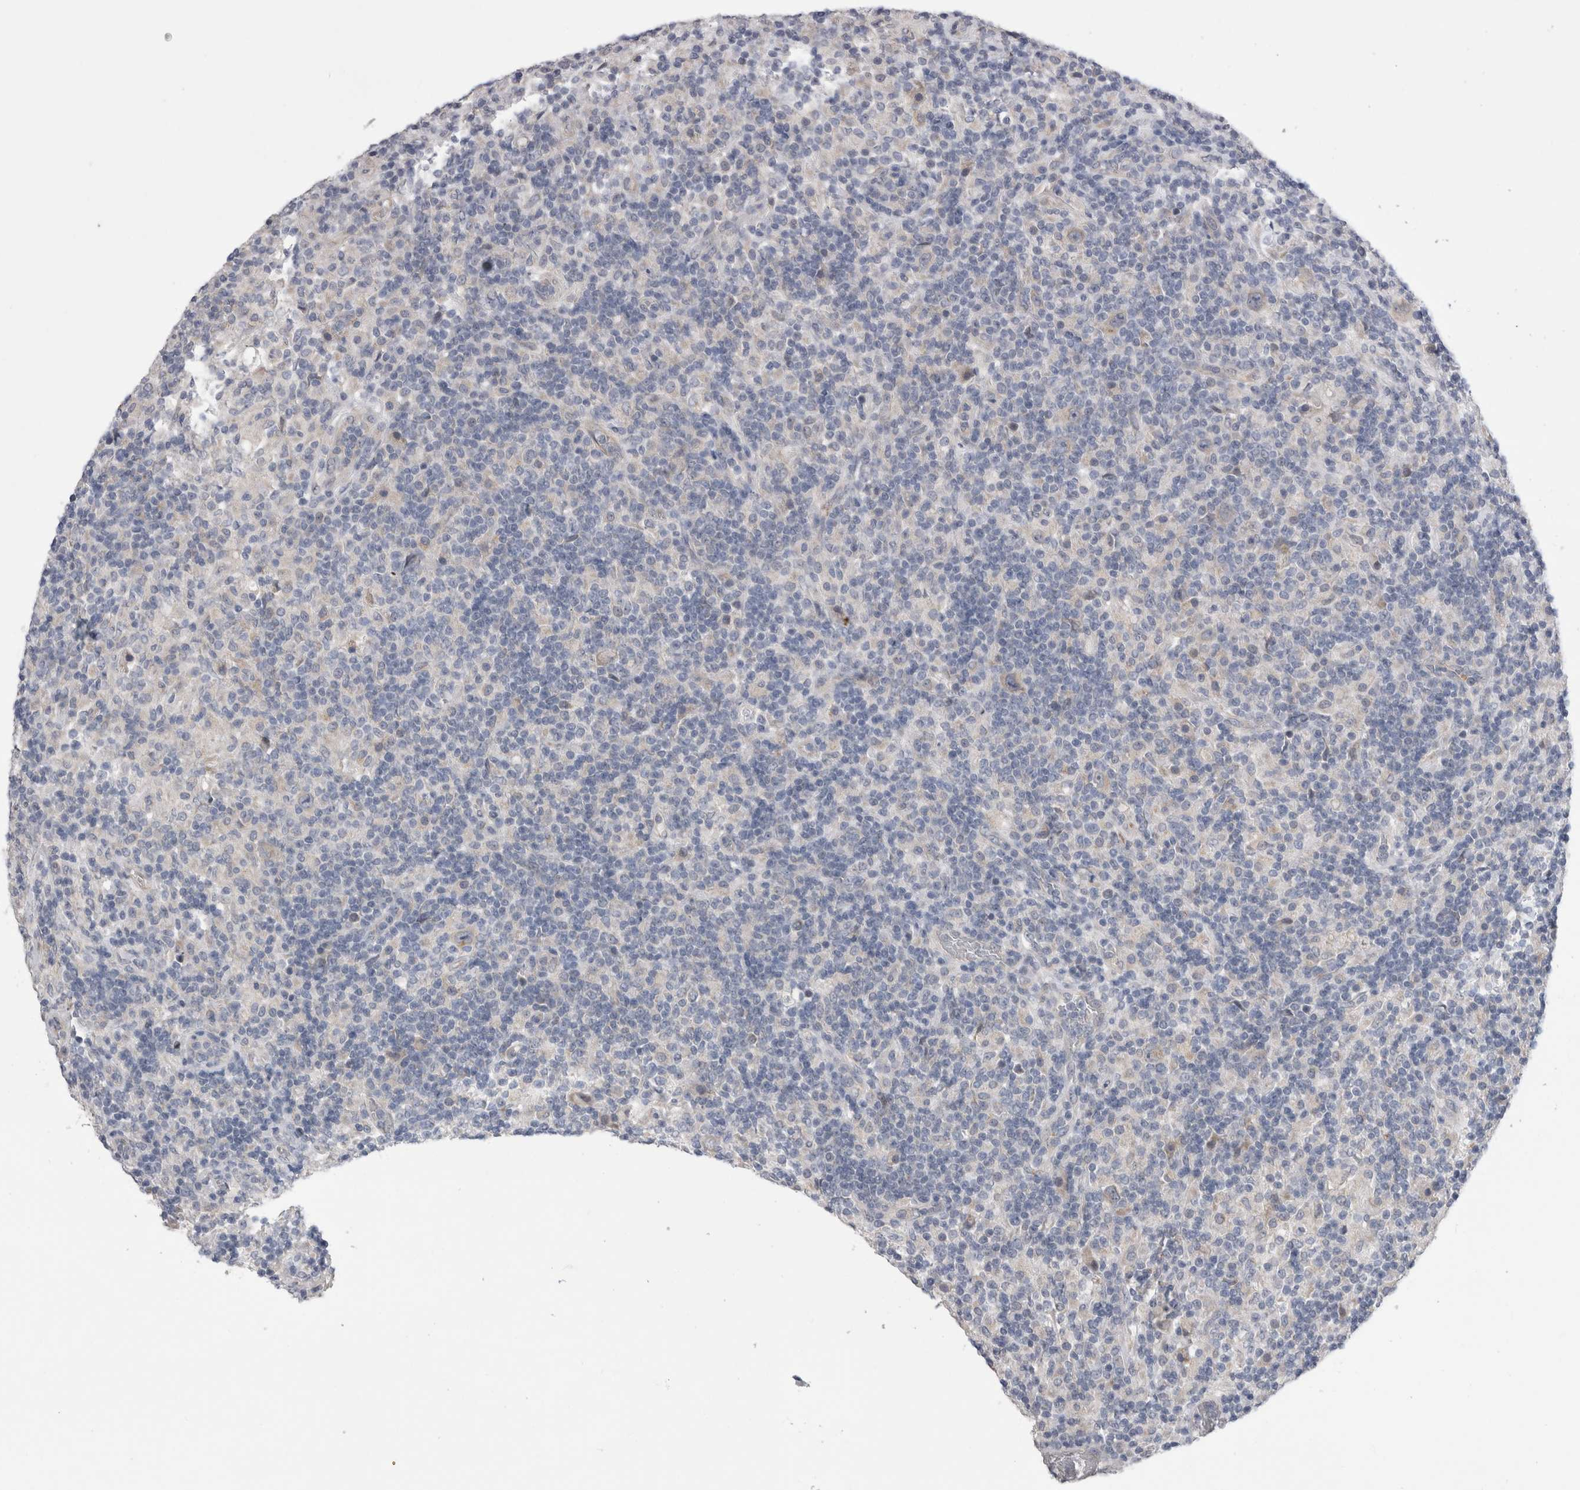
{"staining": {"intensity": "negative", "quantity": "none", "location": "none"}, "tissue": "lymphoma", "cell_type": "Tumor cells", "image_type": "cancer", "snomed": [{"axis": "morphology", "description": "Hodgkin's disease, NOS"}, {"axis": "topography", "description": "Lymph node"}], "caption": "An IHC image of Hodgkin's disease is shown. There is no staining in tumor cells of Hodgkin's disease.", "gene": "ARHGAP29", "patient": {"sex": "male", "age": 70}}